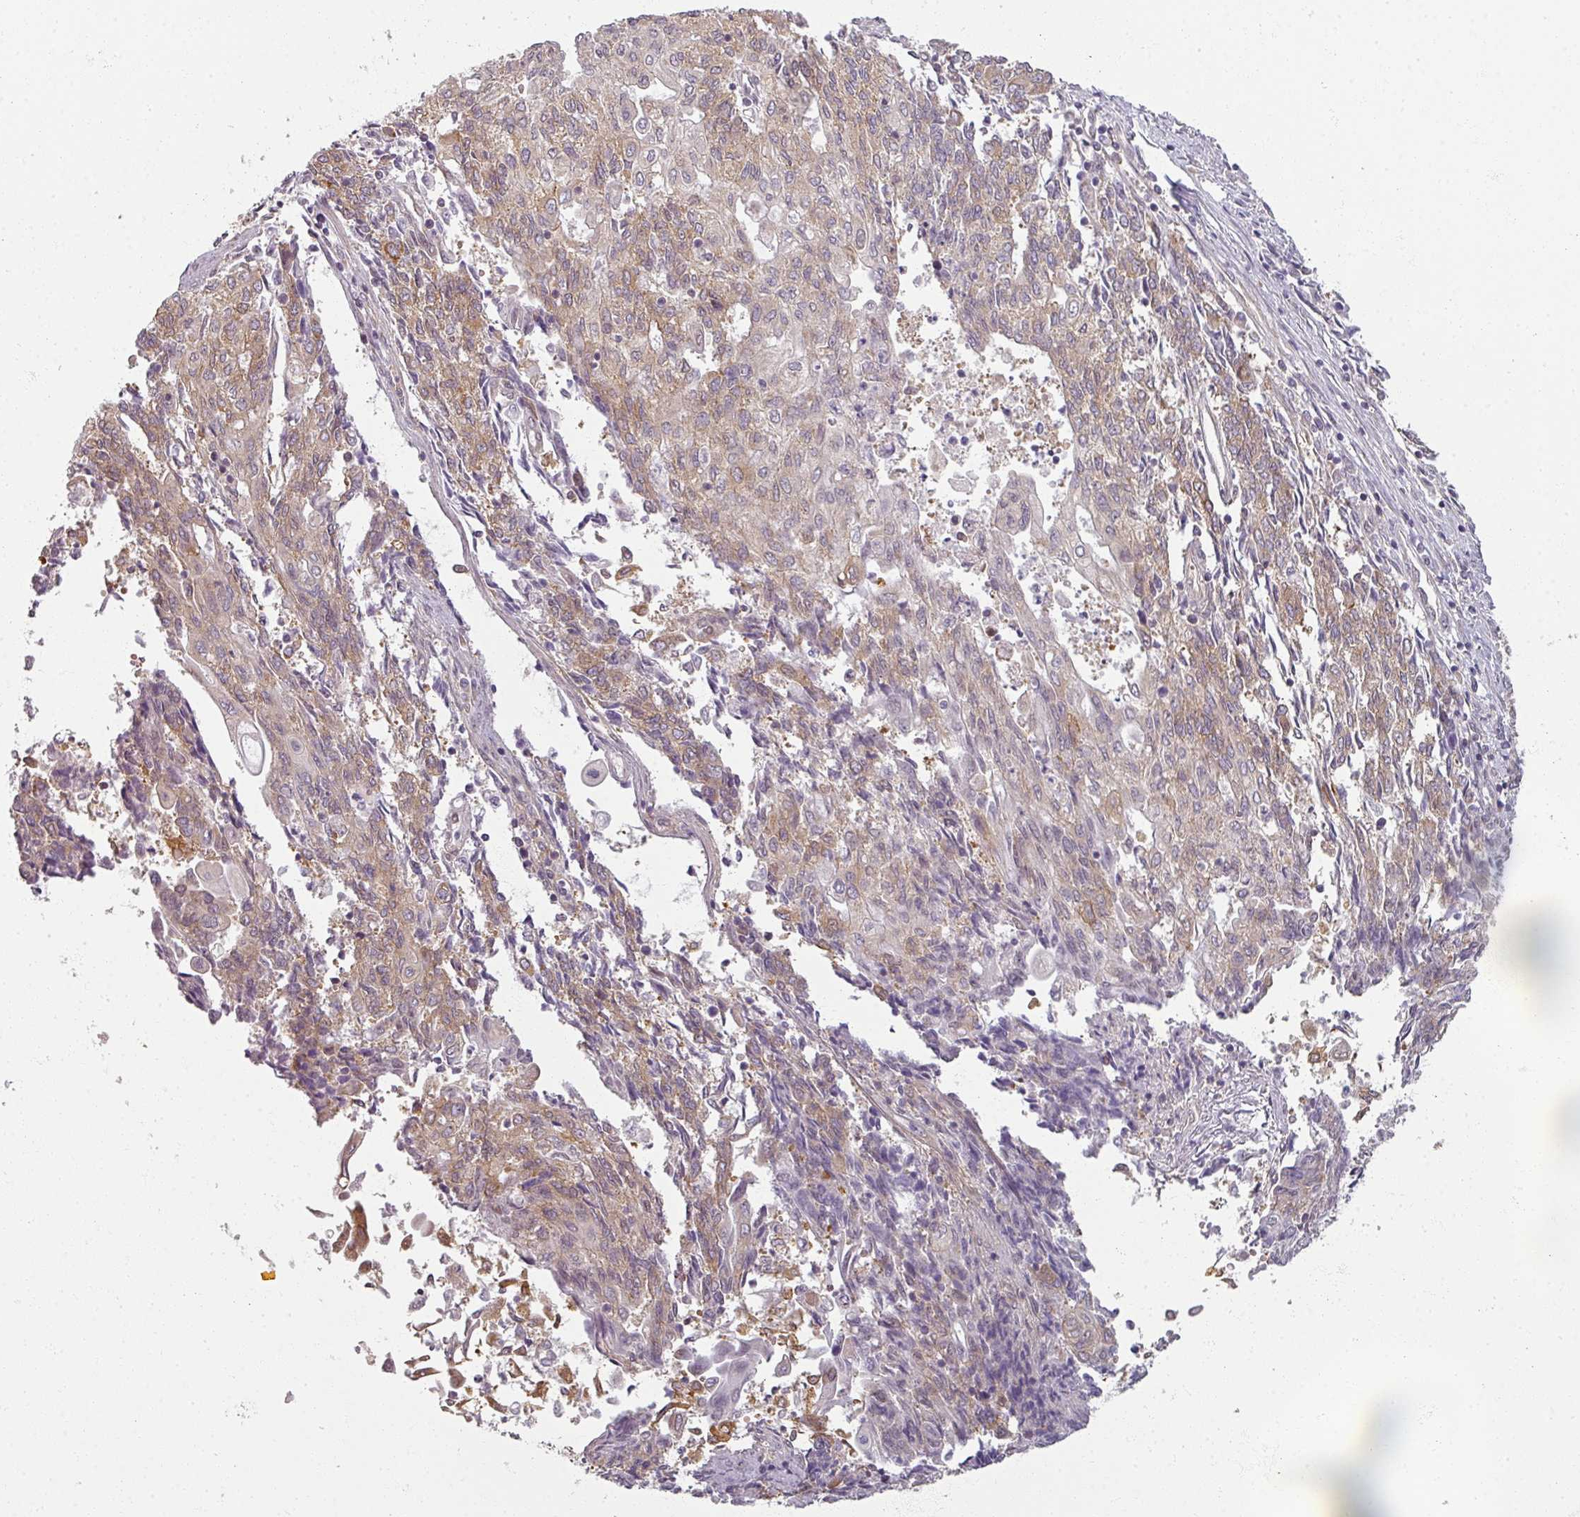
{"staining": {"intensity": "weak", "quantity": "25%-75%", "location": "cytoplasmic/membranous"}, "tissue": "endometrial cancer", "cell_type": "Tumor cells", "image_type": "cancer", "snomed": [{"axis": "morphology", "description": "Adenocarcinoma, NOS"}, {"axis": "topography", "description": "Endometrium"}], "caption": "Immunohistochemistry of human adenocarcinoma (endometrial) displays low levels of weak cytoplasmic/membranous staining in about 25%-75% of tumor cells. Nuclei are stained in blue.", "gene": "AGPAT4", "patient": {"sex": "female", "age": 54}}